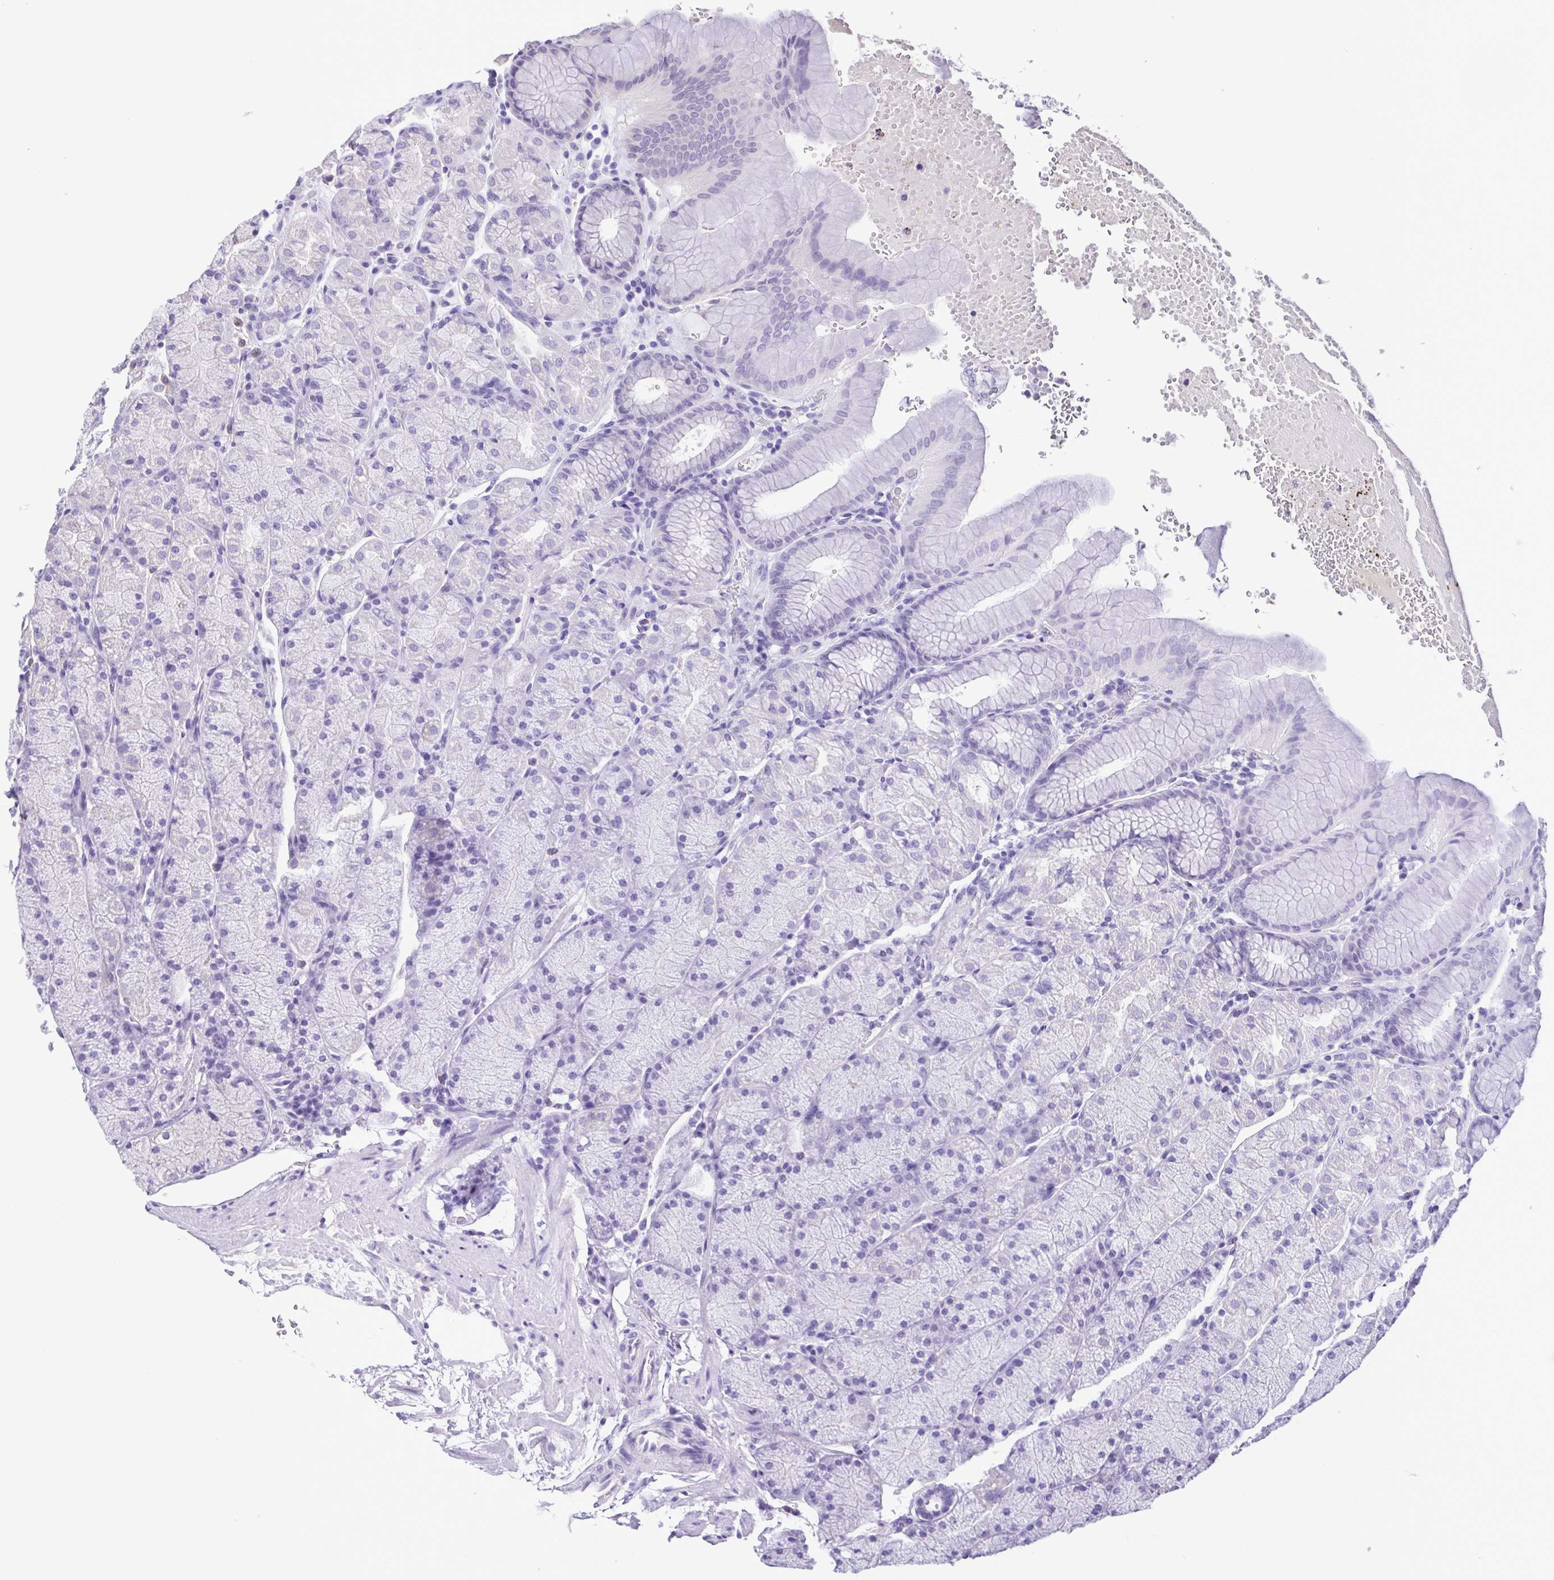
{"staining": {"intensity": "negative", "quantity": "none", "location": "none"}, "tissue": "stomach", "cell_type": "Glandular cells", "image_type": "normal", "snomed": [{"axis": "morphology", "description": "Normal tissue, NOS"}, {"axis": "topography", "description": "Stomach, upper"}, {"axis": "topography", "description": "Stomach"}], "caption": "There is no significant staining in glandular cells of stomach. (DAB (3,3'-diaminobenzidine) immunohistochemistry (IHC) with hematoxylin counter stain).", "gene": "CBY2", "patient": {"sex": "male", "age": 76}}